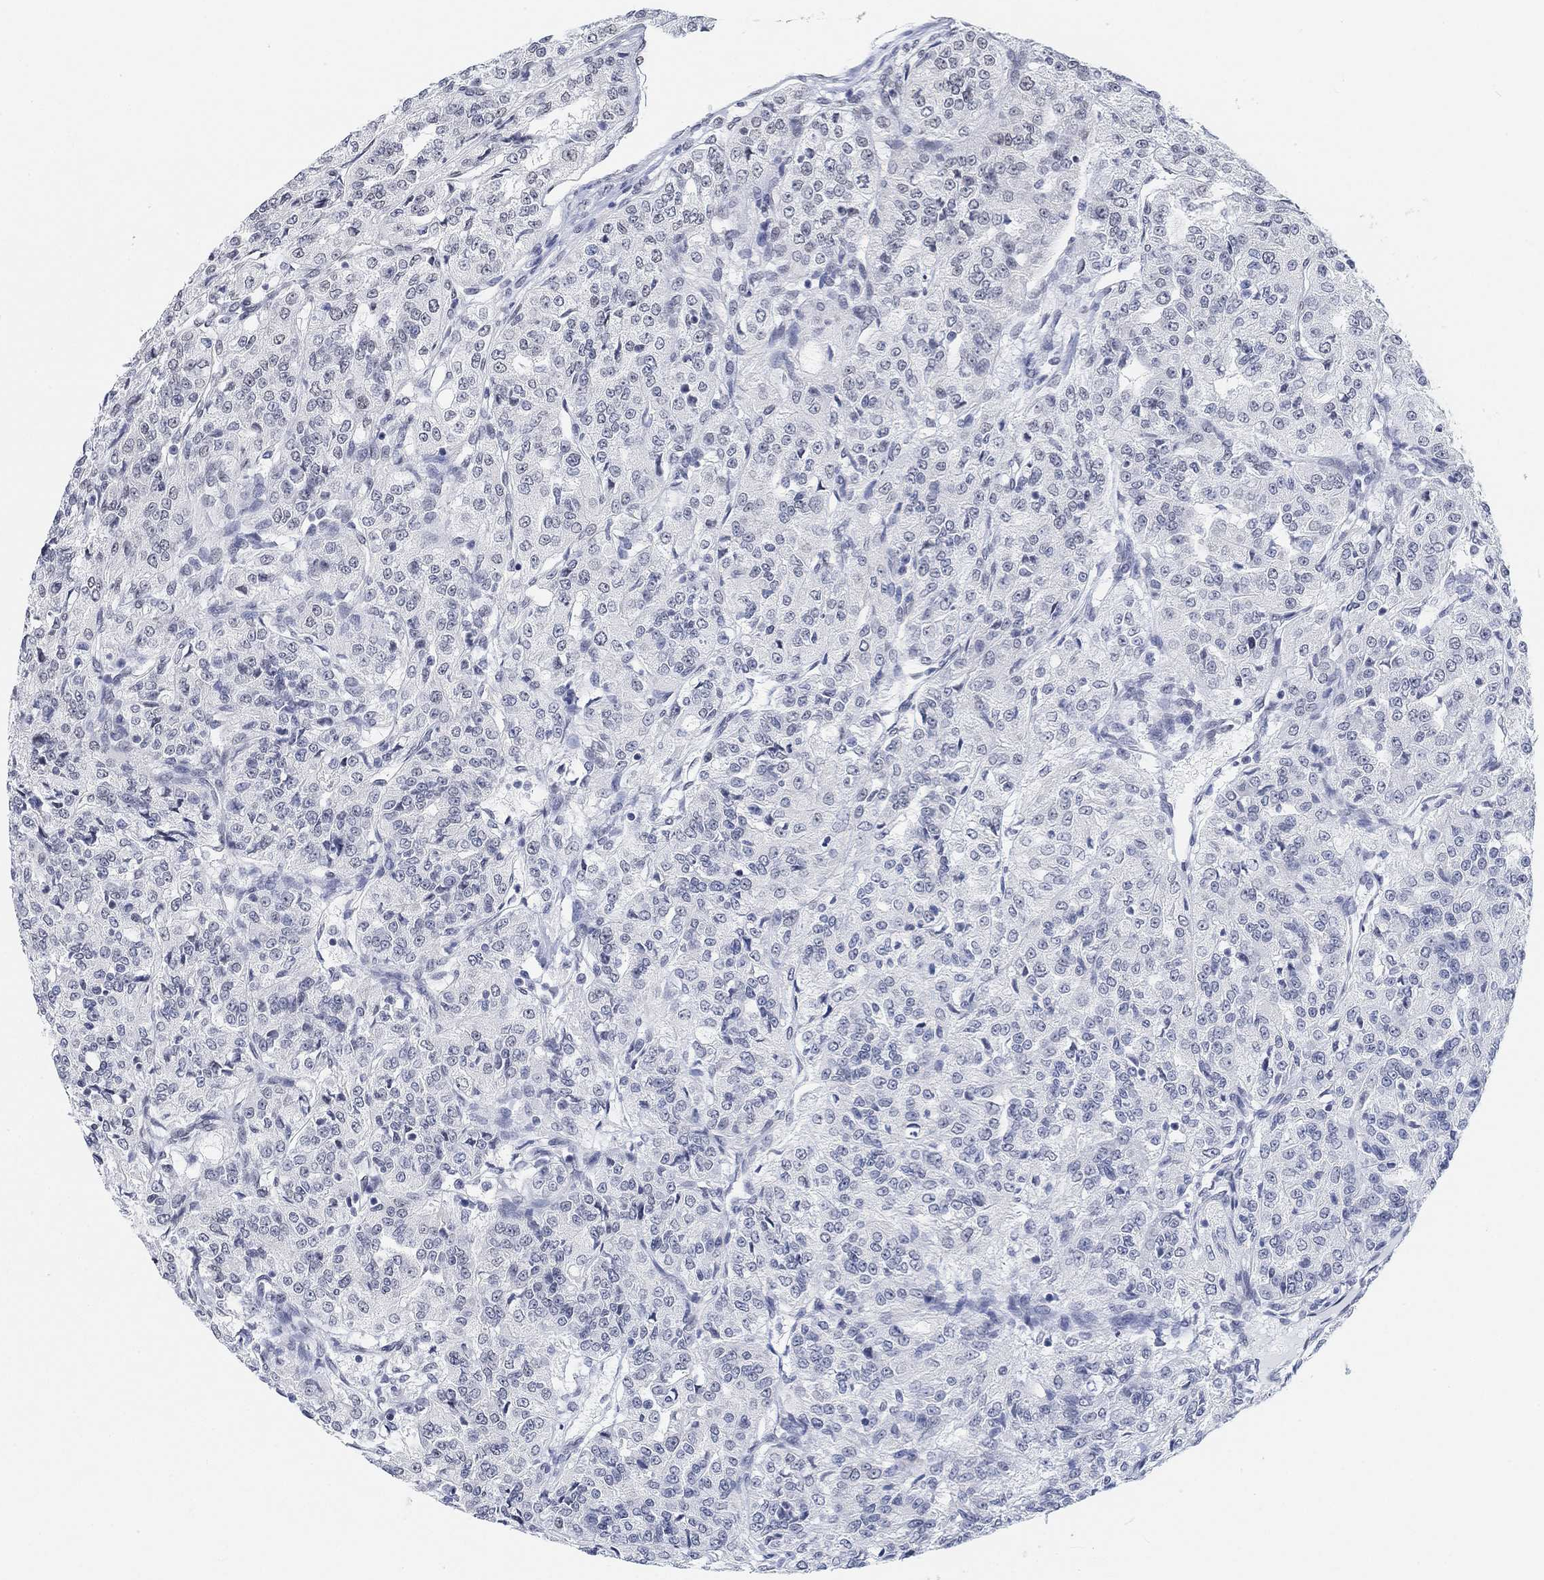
{"staining": {"intensity": "negative", "quantity": "none", "location": "none"}, "tissue": "renal cancer", "cell_type": "Tumor cells", "image_type": "cancer", "snomed": [{"axis": "morphology", "description": "Adenocarcinoma, NOS"}, {"axis": "topography", "description": "Kidney"}], "caption": "The histopathology image reveals no significant expression in tumor cells of adenocarcinoma (renal).", "gene": "PURG", "patient": {"sex": "female", "age": 63}}